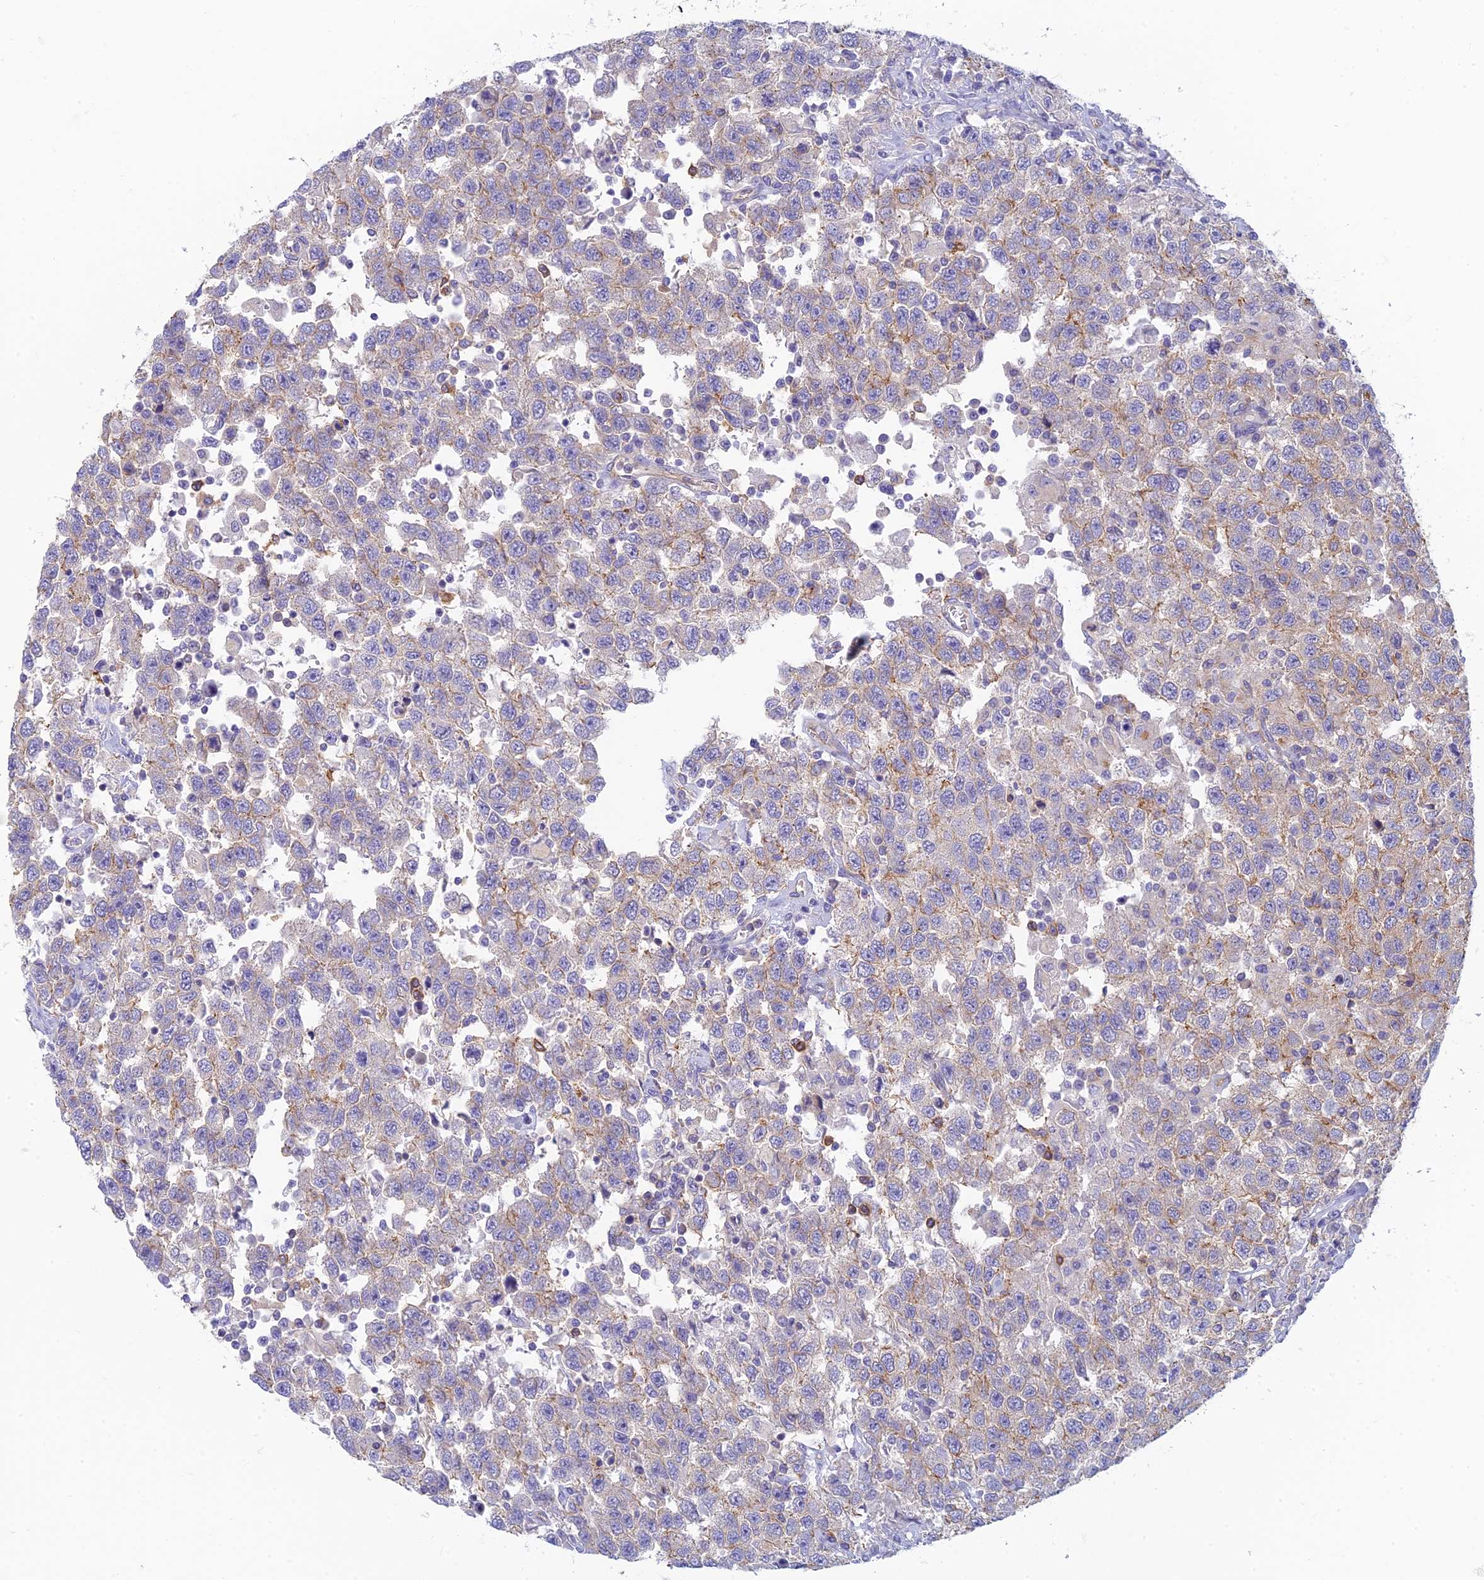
{"staining": {"intensity": "weak", "quantity": "<25%", "location": "cytoplasmic/membranous"}, "tissue": "testis cancer", "cell_type": "Tumor cells", "image_type": "cancer", "snomed": [{"axis": "morphology", "description": "Seminoma, NOS"}, {"axis": "topography", "description": "Testis"}], "caption": "A micrograph of testis cancer (seminoma) stained for a protein exhibits no brown staining in tumor cells.", "gene": "STRN4", "patient": {"sex": "male", "age": 41}}